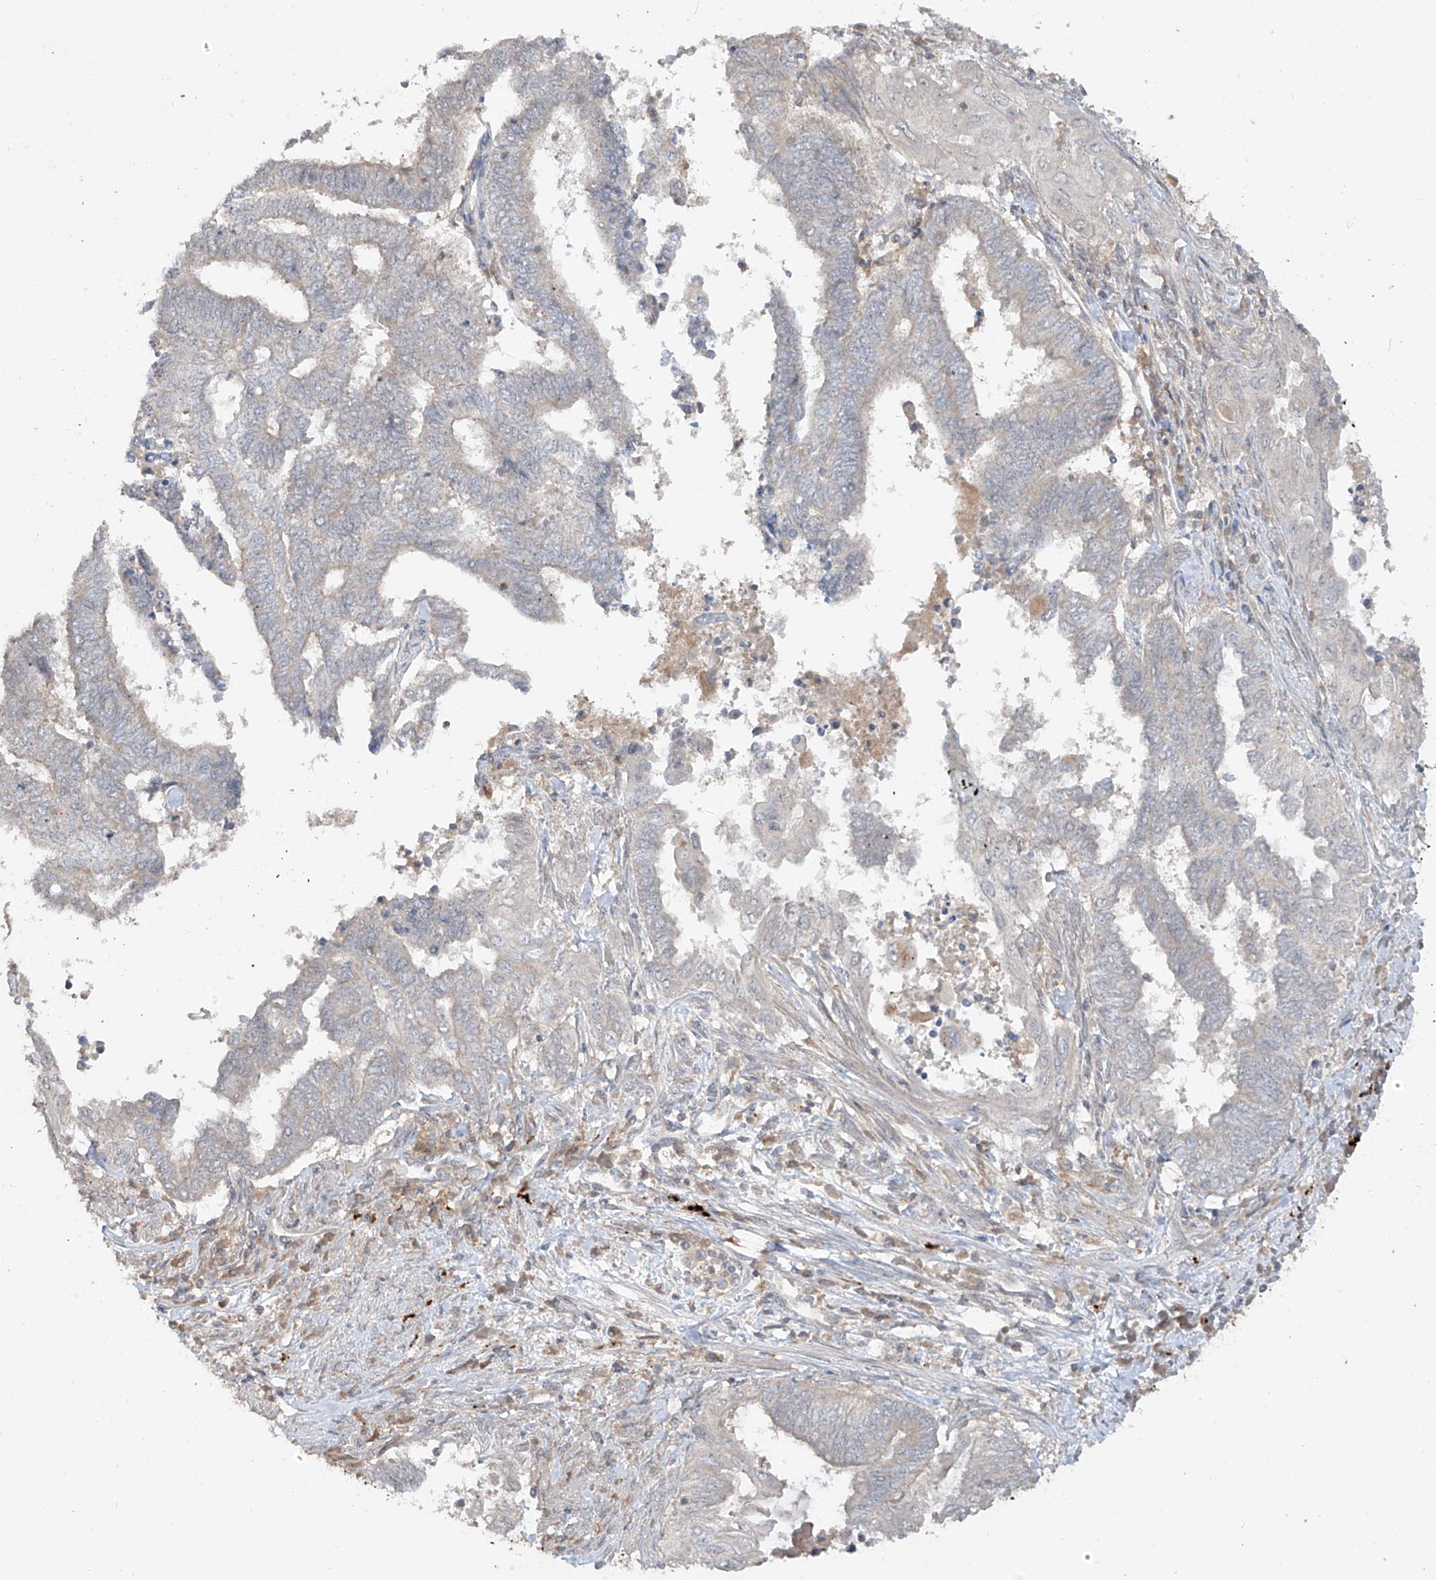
{"staining": {"intensity": "negative", "quantity": "none", "location": "none"}, "tissue": "endometrial cancer", "cell_type": "Tumor cells", "image_type": "cancer", "snomed": [{"axis": "morphology", "description": "Adenocarcinoma, NOS"}, {"axis": "topography", "description": "Uterus"}, {"axis": "topography", "description": "Endometrium"}], "caption": "Protein analysis of endometrial cancer (adenocarcinoma) displays no significant expression in tumor cells. (IHC, brightfield microscopy, high magnification).", "gene": "LDAH", "patient": {"sex": "female", "age": 70}}